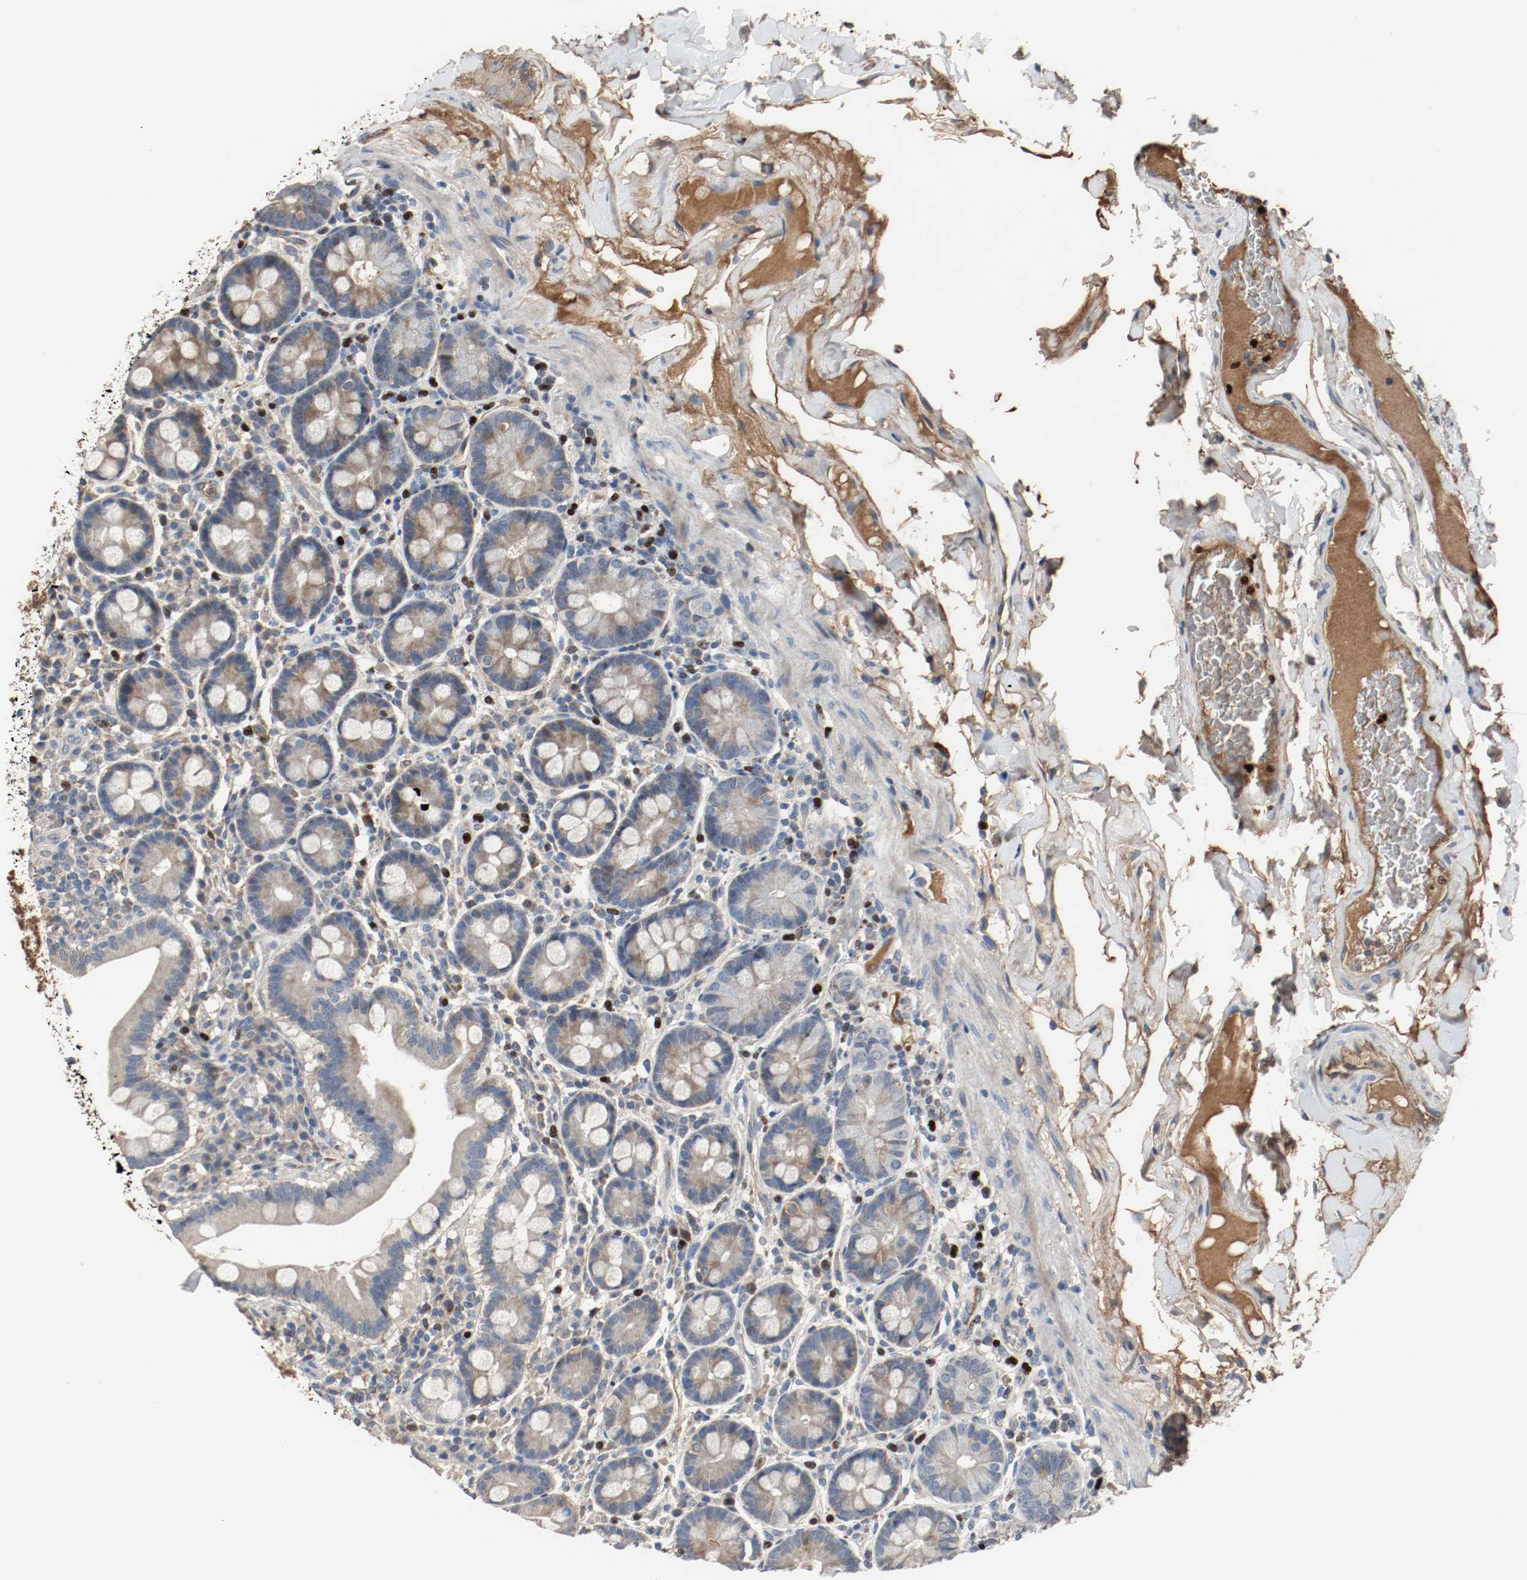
{"staining": {"intensity": "weak", "quantity": "<25%", "location": "cytoplasmic/membranous"}, "tissue": "duodenum", "cell_type": "Glandular cells", "image_type": "normal", "snomed": [{"axis": "morphology", "description": "Normal tissue, NOS"}, {"axis": "topography", "description": "Duodenum"}], "caption": "Immunohistochemistry (IHC) of unremarkable human duodenum reveals no staining in glandular cells.", "gene": "BLK", "patient": {"sex": "male", "age": 50}}